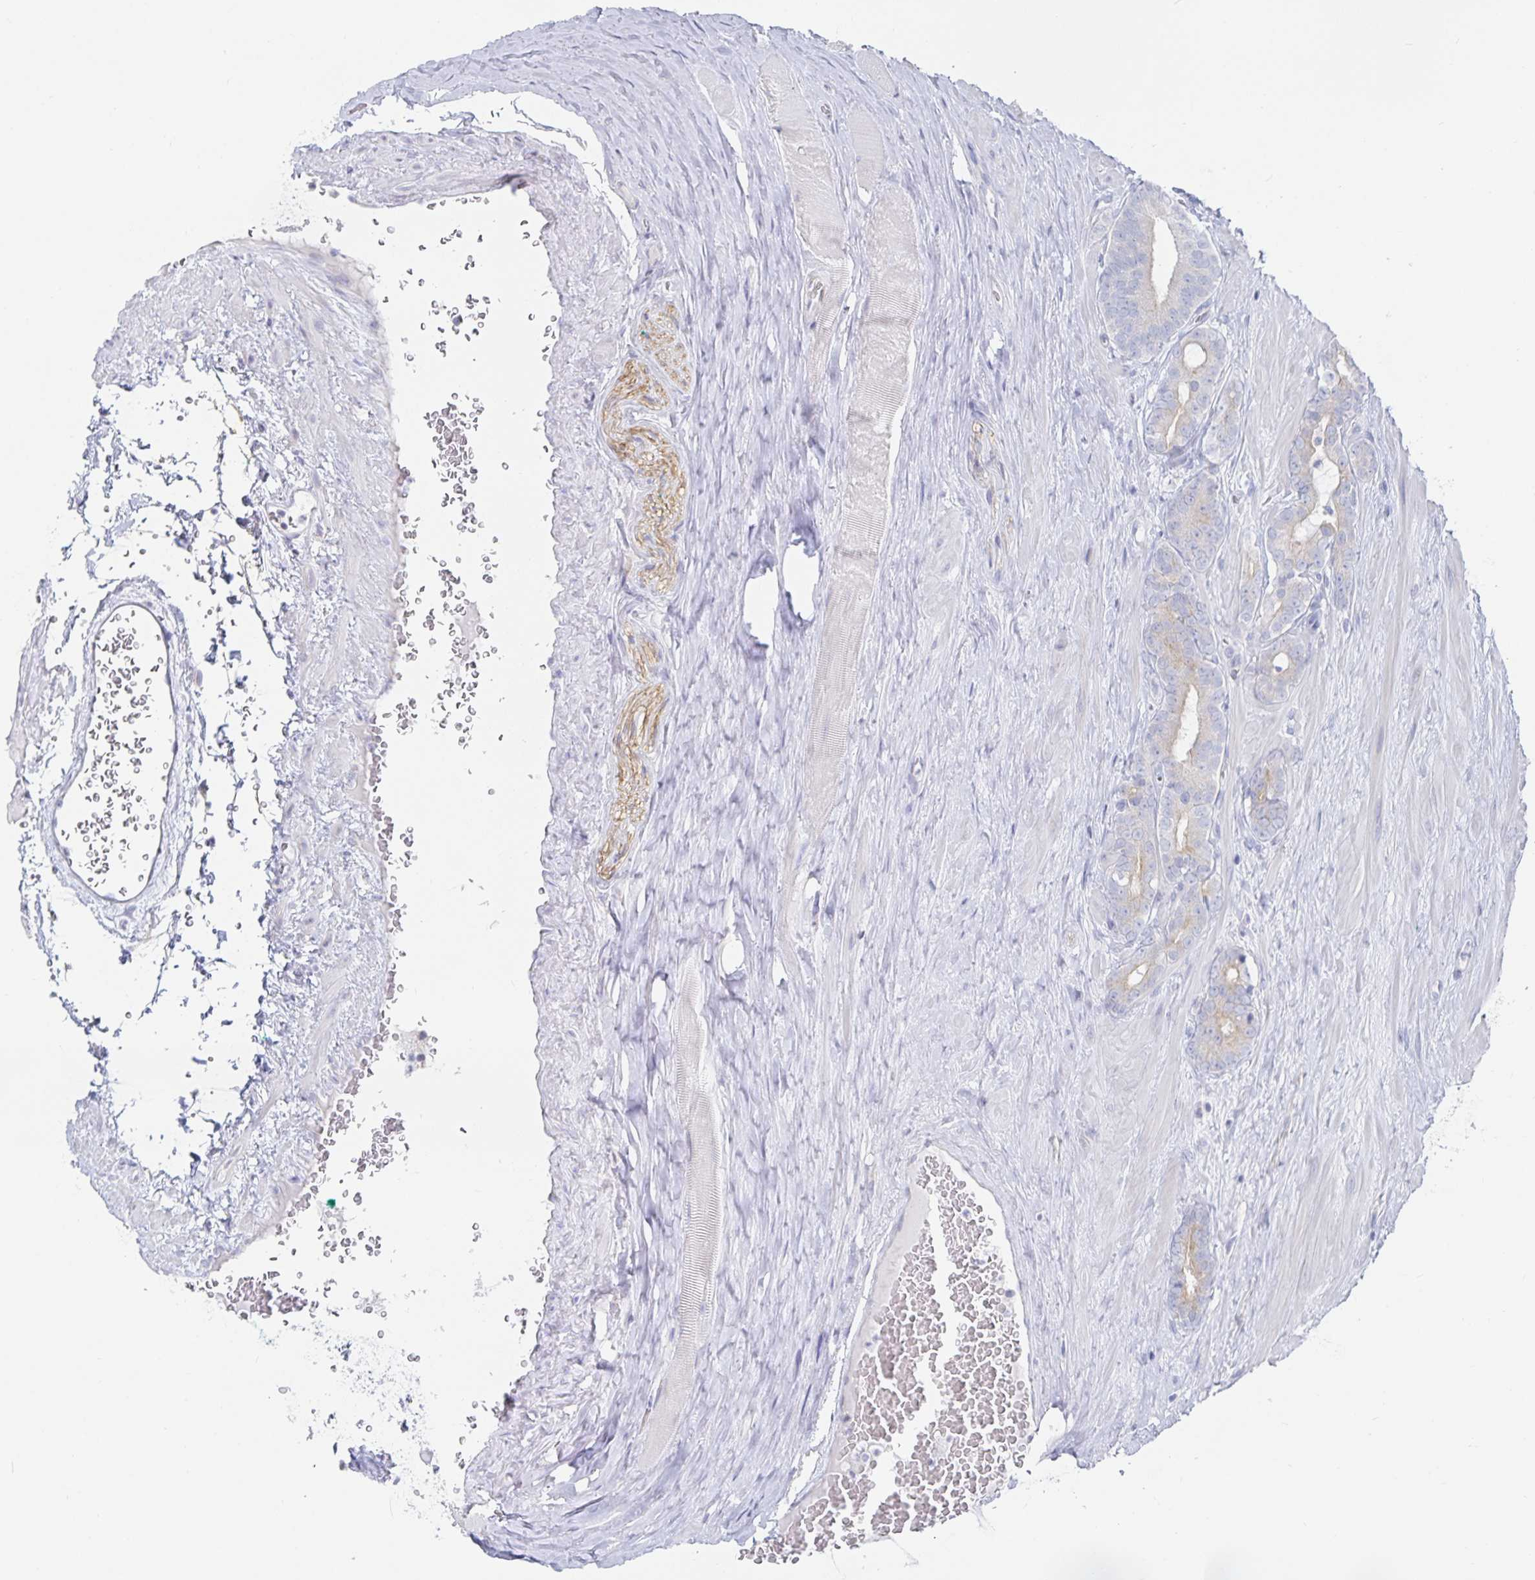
{"staining": {"intensity": "negative", "quantity": "none", "location": "none"}, "tissue": "prostate cancer", "cell_type": "Tumor cells", "image_type": "cancer", "snomed": [{"axis": "morphology", "description": "Adenocarcinoma, High grade"}, {"axis": "topography", "description": "Prostate"}], "caption": "This is an immunohistochemistry (IHC) image of prostate high-grade adenocarcinoma. There is no expression in tumor cells.", "gene": "SFTPA1", "patient": {"sex": "male", "age": 66}}